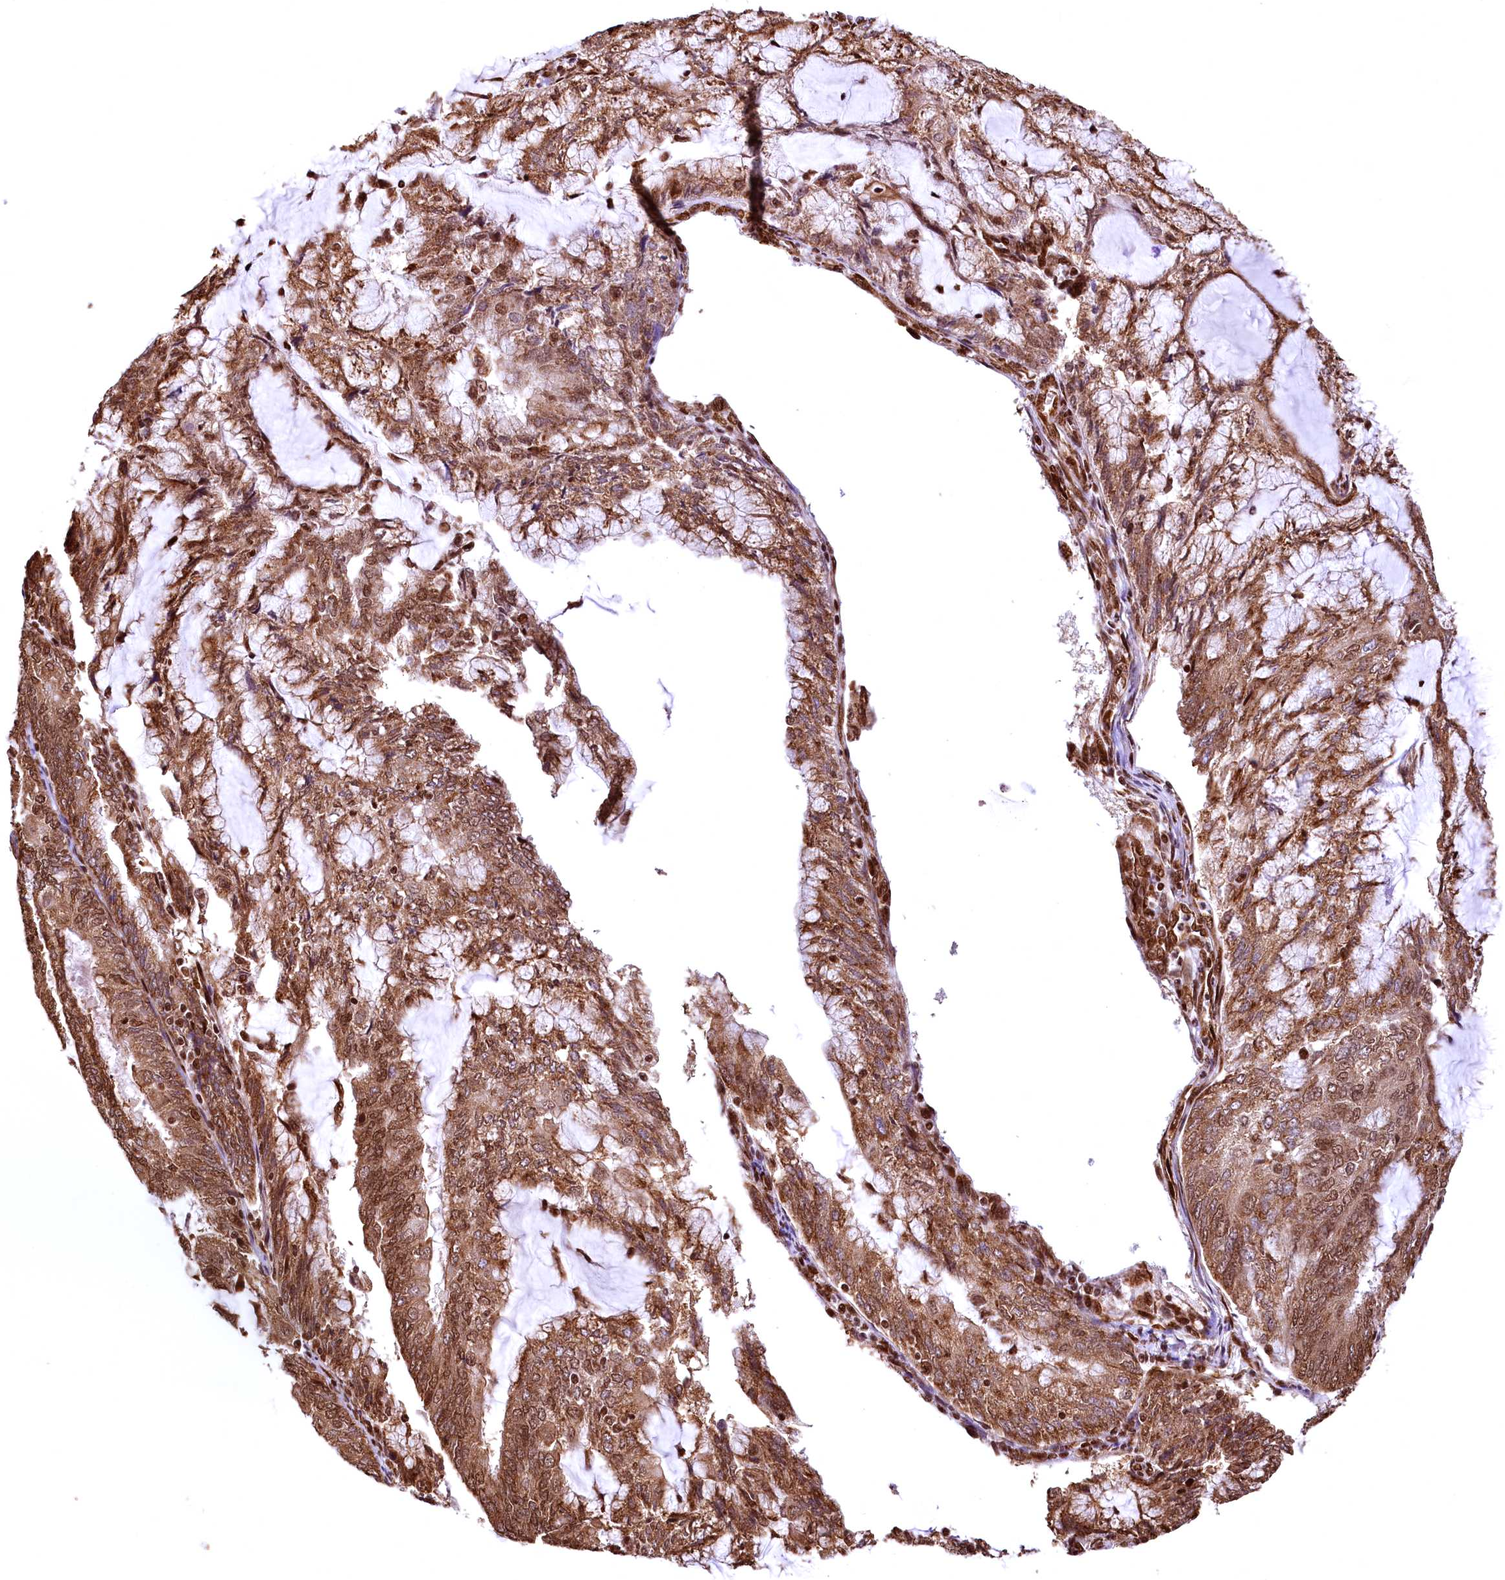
{"staining": {"intensity": "moderate", "quantity": ">75%", "location": "cytoplasmic/membranous,nuclear"}, "tissue": "endometrial cancer", "cell_type": "Tumor cells", "image_type": "cancer", "snomed": [{"axis": "morphology", "description": "Adenocarcinoma, NOS"}, {"axis": "topography", "description": "Endometrium"}], "caption": "A photomicrograph showing moderate cytoplasmic/membranous and nuclear positivity in about >75% of tumor cells in adenocarcinoma (endometrial), as visualized by brown immunohistochemical staining.", "gene": "PDS5B", "patient": {"sex": "female", "age": 81}}